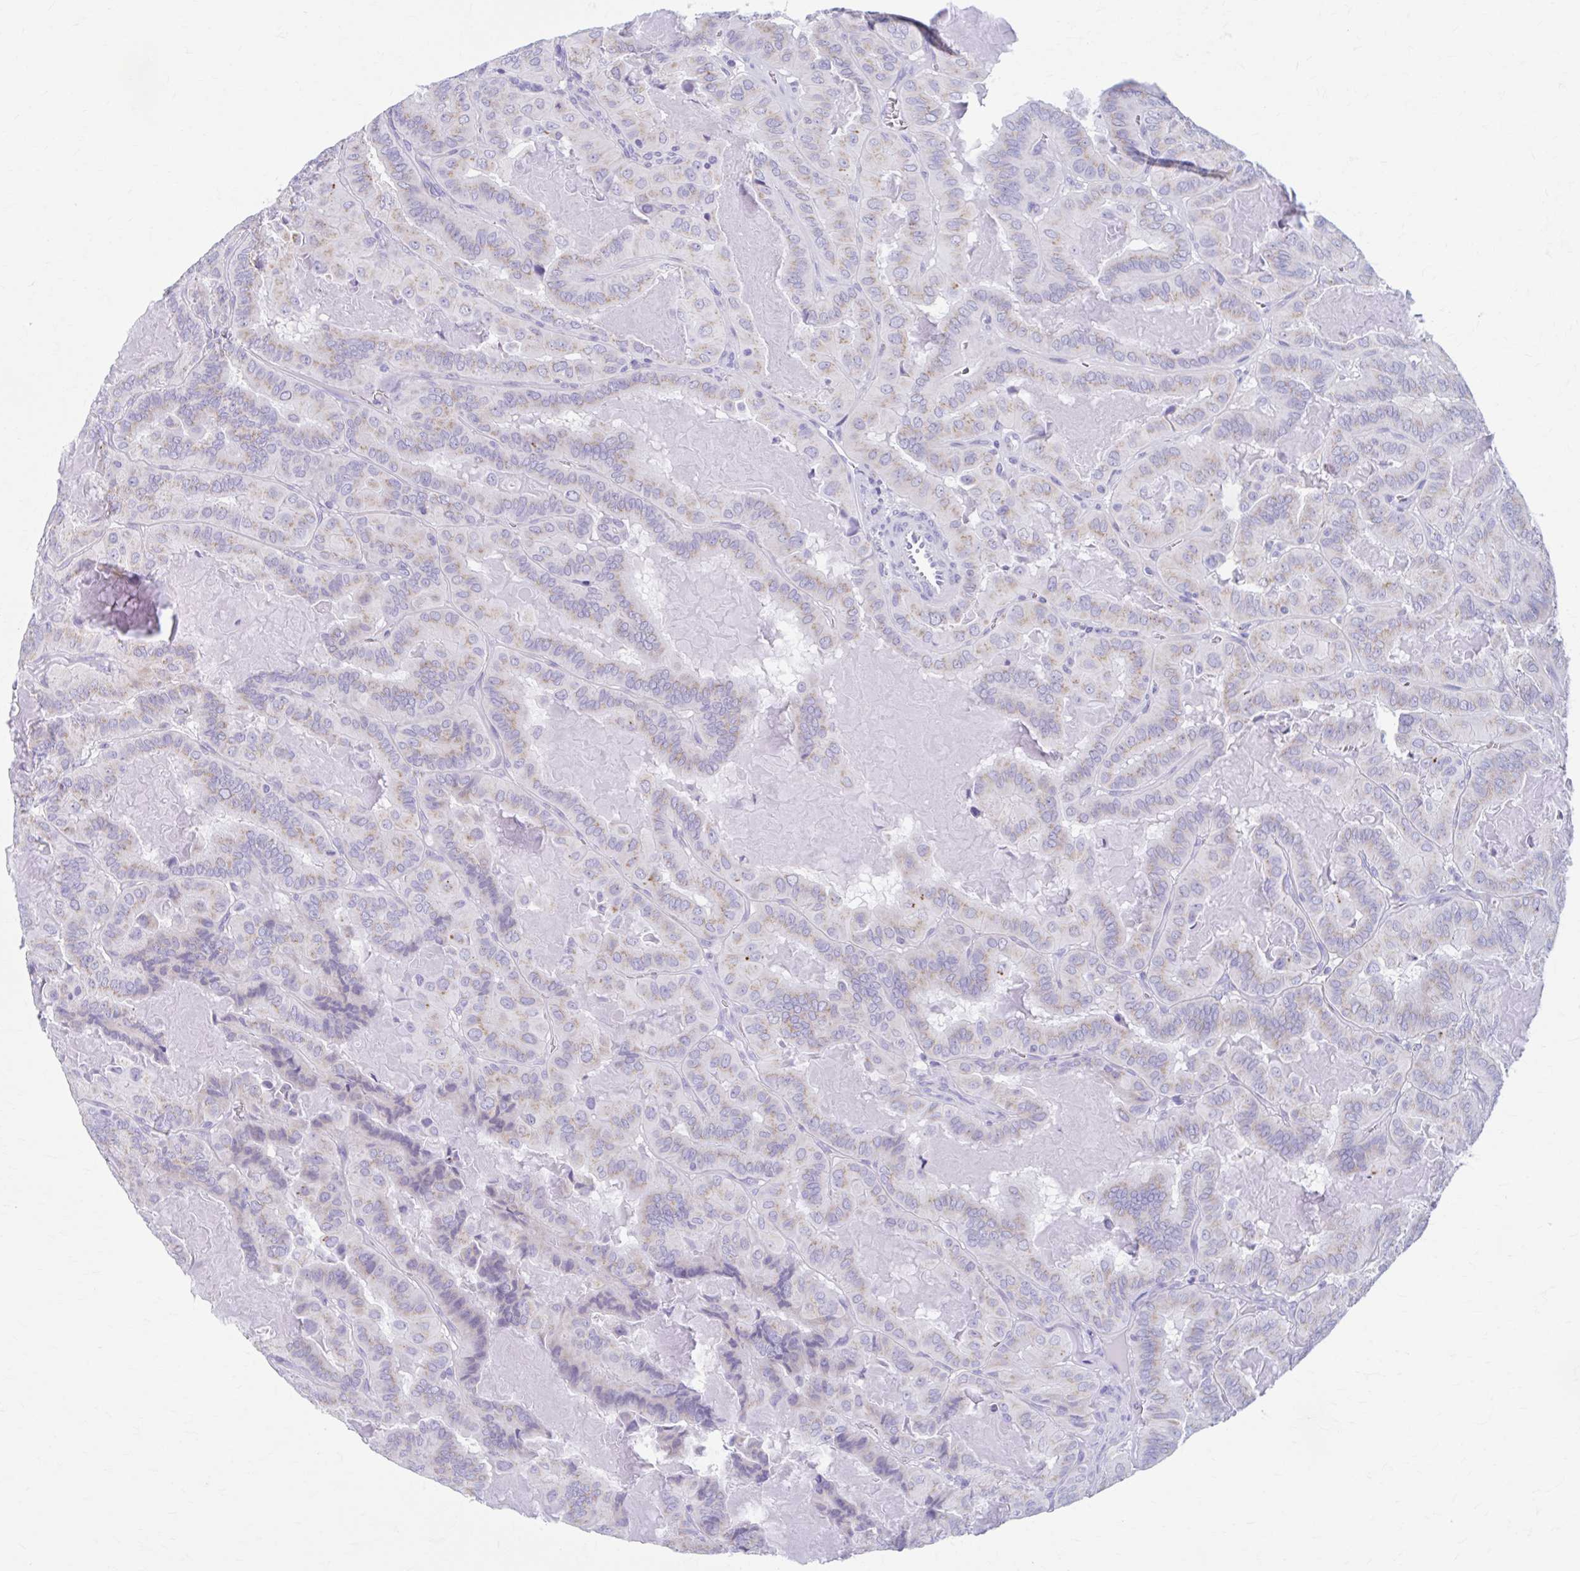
{"staining": {"intensity": "weak", "quantity": "<25%", "location": "cytoplasmic/membranous"}, "tissue": "thyroid cancer", "cell_type": "Tumor cells", "image_type": "cancer", "snomed": [{"axis": "morphology", "description": "Papillary adenocarcinoma, NOS"}, {"axis": "topography", "description": "Thyroid gland"}], "caption": "Immunohistochemical staining of human thyroid cancer demonstrates no significant staining in tumor cells. (Stains: DAB immunohistochemistry (IHC) with hematoxylin counter stain, Microscopy: brightfield microscopy at high magnification).", "gene": "KCNE2", "patient": {"sex": "female", "age": 46}}